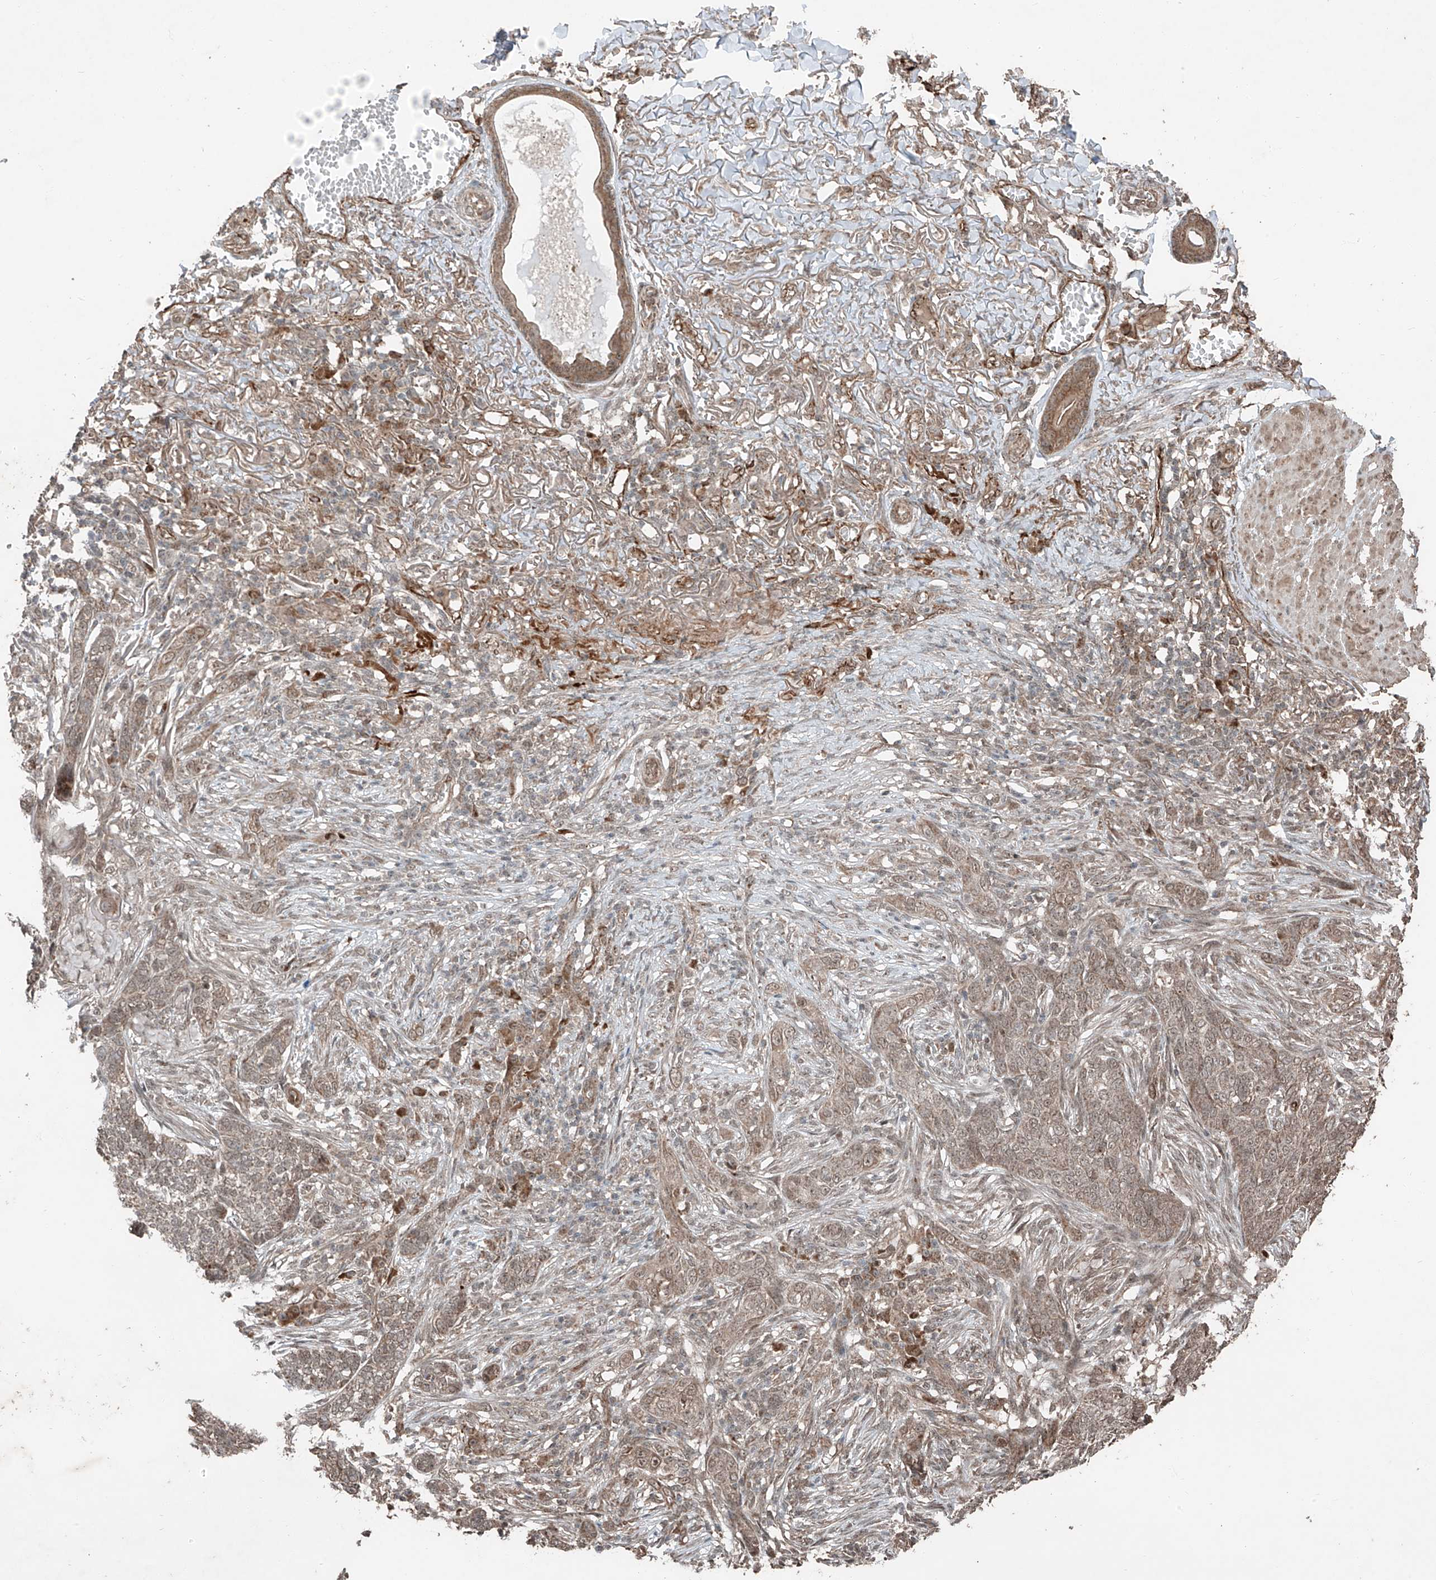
{"staining": {"intensity": "moderate", "quantity": "25%-75%", "location": "cytoplasmic/membranous"}, "tissue": "skin cancer", "cell_type": "Tumor cells", "image_type": "cancer", "snomed": [{"axis": "morphology", "description": "Basal cell carcinoma"}, {"axis": "topography", "description": "Skin"}], "caption": "Tumor cells demonstrate moderate cytoplasmic/membranous positivity in about 25%-75% of cells in skin cancer. The protein of interest is stained brown, and the nuclei are stained in blue (DAB (3,3'-diaminobenzidine) IHC with brightfield microscopy, high magnification).", "gene": "ZNF620", "patient": {"sex": "male", "age": 85}}